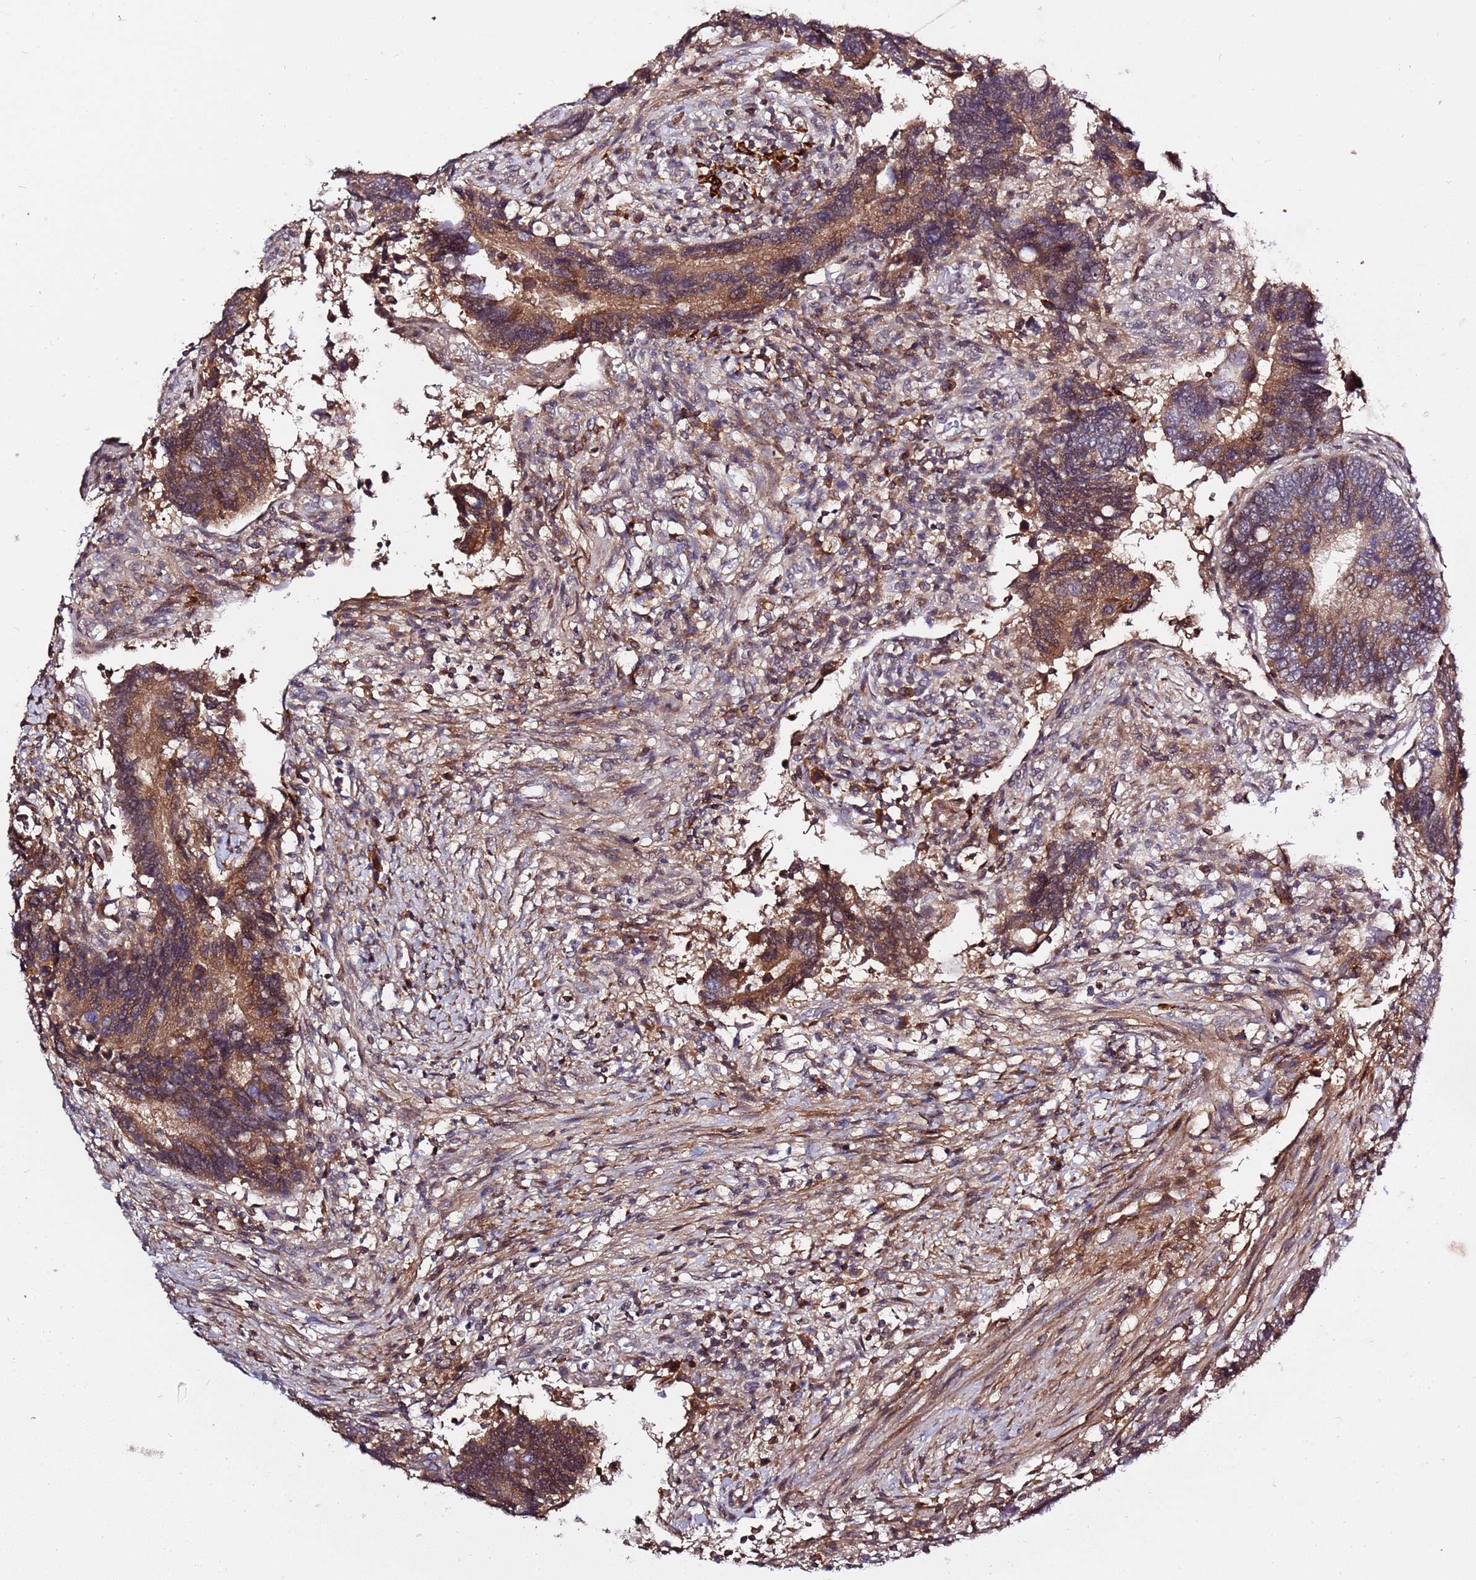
{"staining": {"intensity": "moderate", "quantity": ">75%", "location": "cytoplasmic/membranous"}, "tissue": "colorectal cancer", "cell_type": "Tumor cells", "image_type": "cancer", "snomed": [{"axis": "morphology", "description": "Adenocarcinoma, NOS"}, {"axis": "topography", "description": "Colon"}], "caption": "Adenocarcinoma (colorectal) stained for a protein shows moderate cytoplasmic/membranous positivity in tumor cells.", "gene": "ZNF624", "patient": {"sex": "male", "age": 87}}